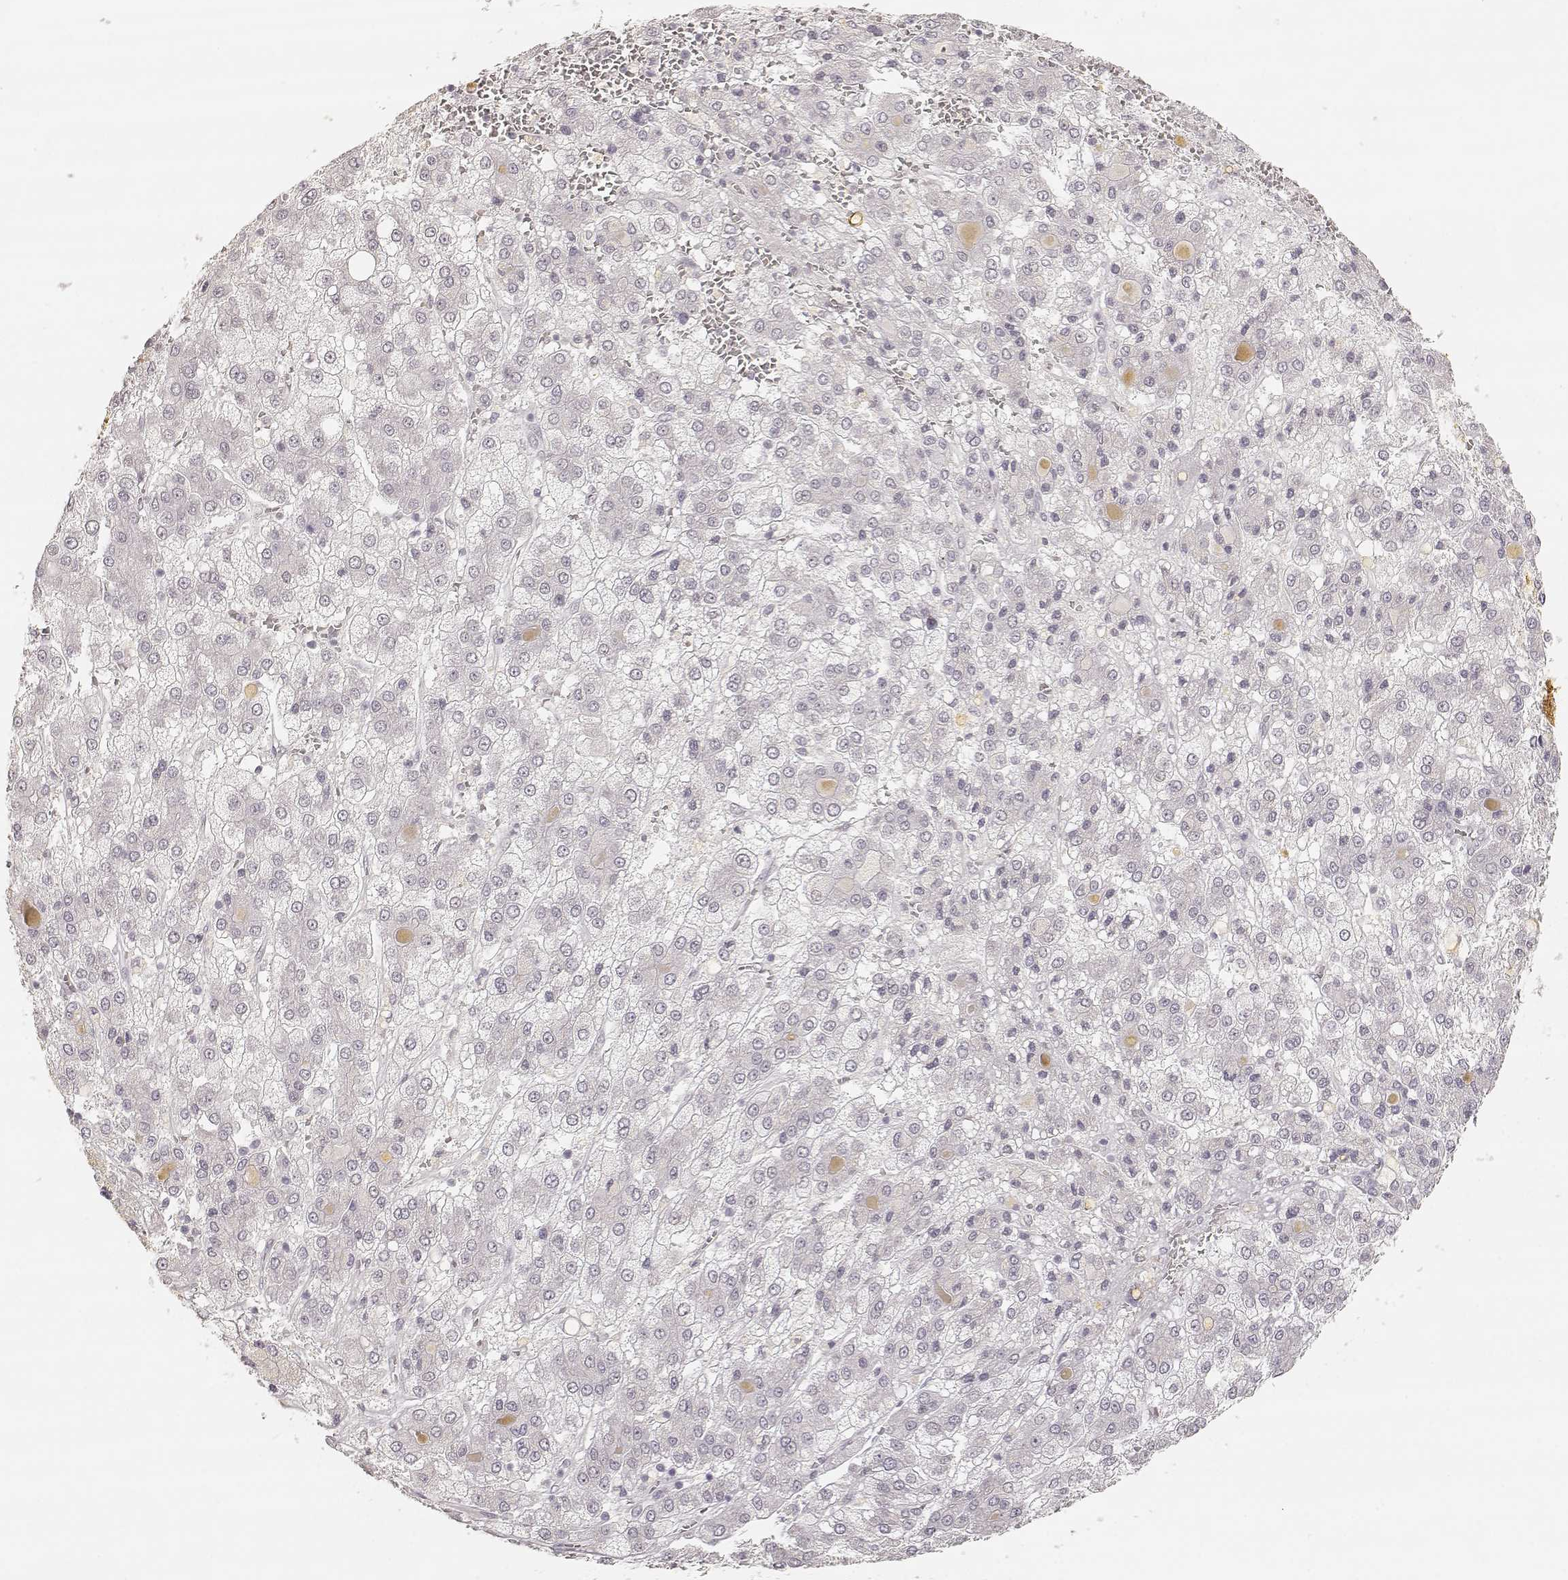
{"staining": {"intensity": "negative", "quantity": "none", "location": "none"}, "tissue": "liver cancer", "cell_type": "Tumor cells", "image_type": "cancer", "snomed": [{"axis": "morphology", "description": "Carcinoma, Hepatocellular, NOS"}, {"axis": "topography", "description": "Liver"}], "caption": "An image of human hepatocellular carcinoma (liver) is negative for staining in tumor cells.", "gene": "LAMC2", "patient": {"sex": "male", "age": 73}}